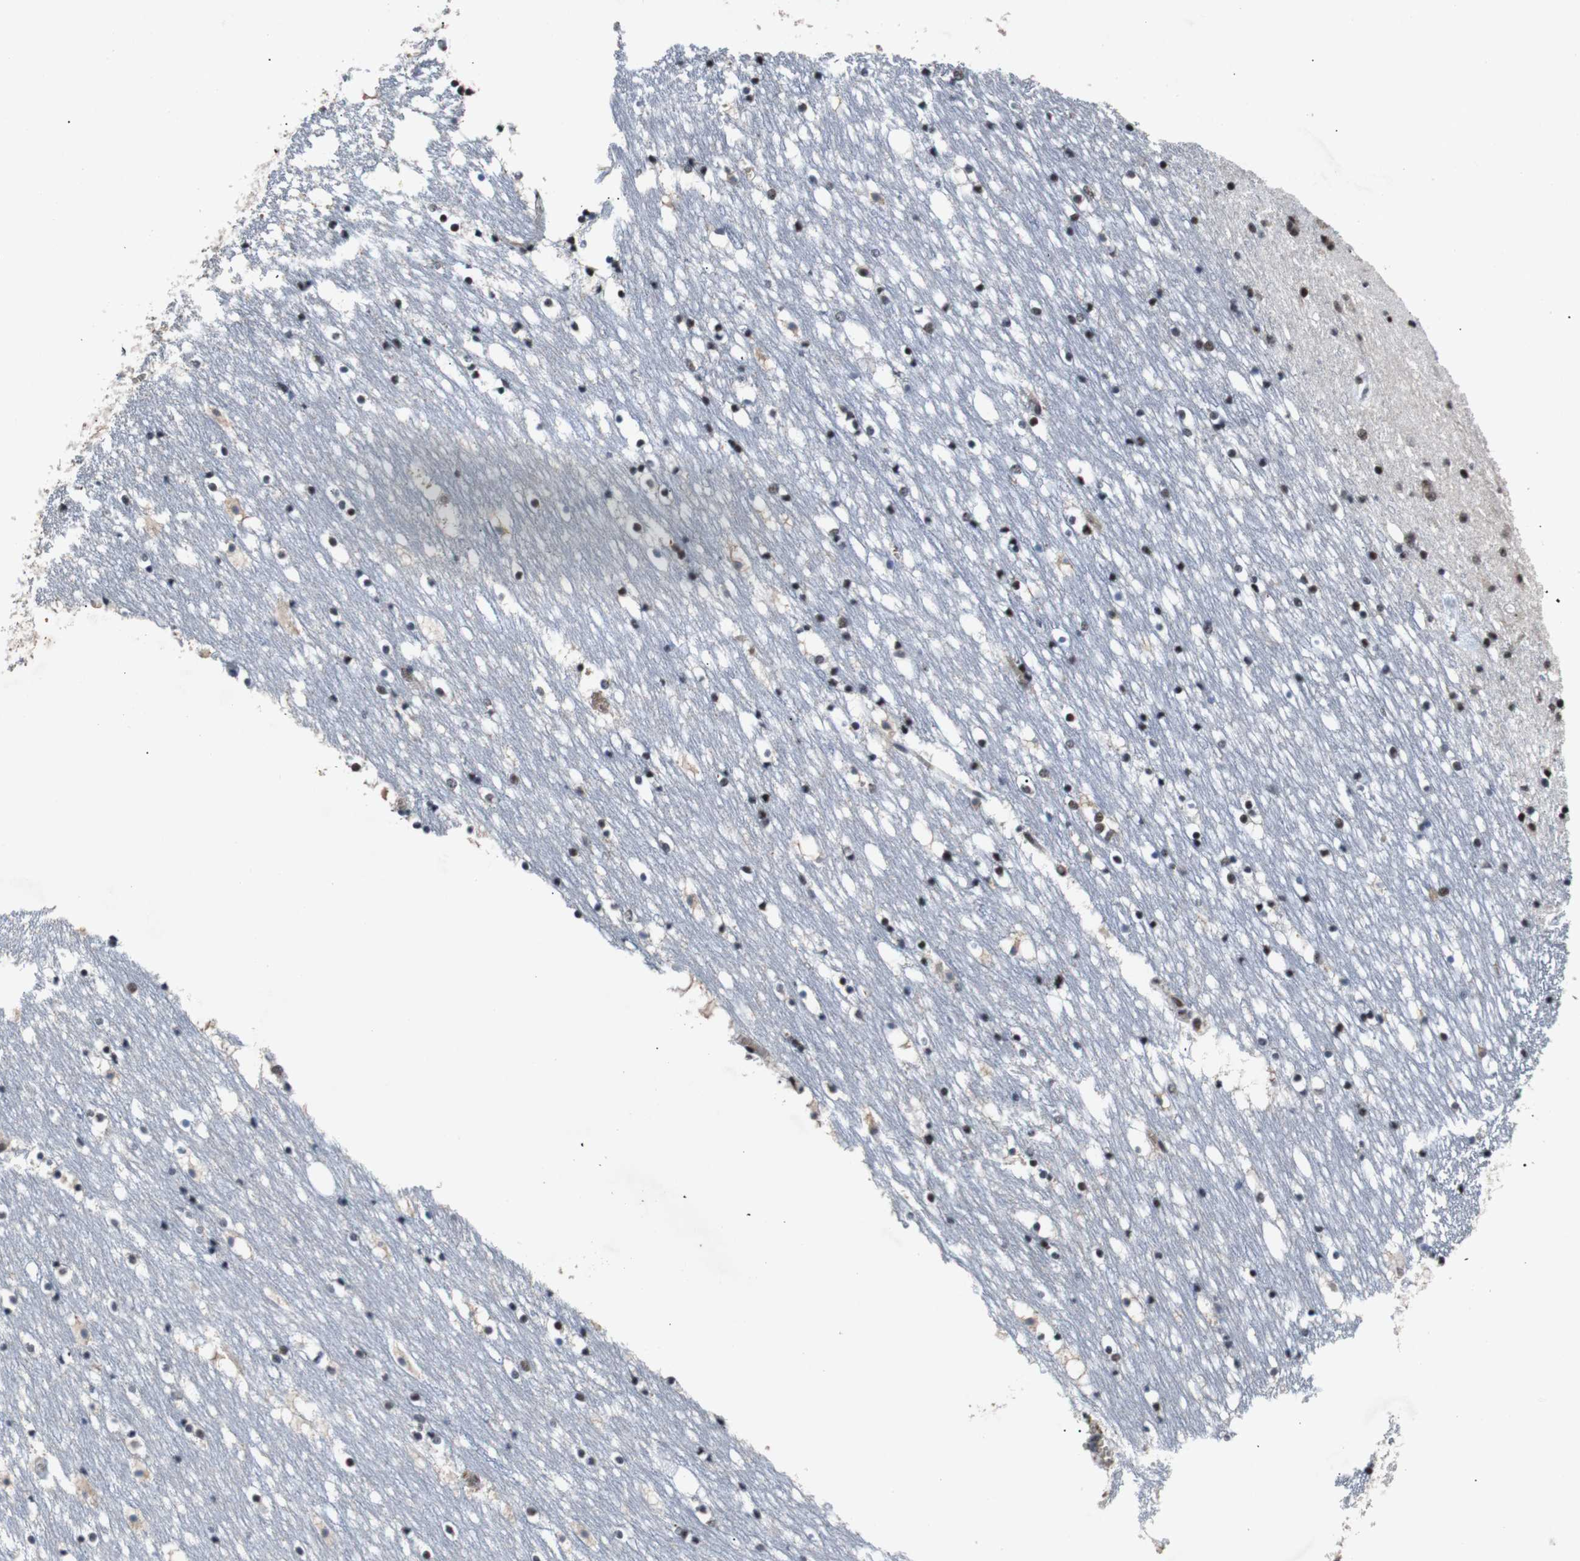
{"staining": {"intensity": "moderate", "quantity": "25%-75%", "location": "cytoplasmic/membranous,nuclear"}, "tissue": "caudate", "cell_type": "Glial cells", "image_type": "normal", "snomed": [{"axis": "morphology", "description": "Normal tissue, NOS"}, {"axis": "topography", "description": "Lateral ventricle wall"}], "caption": "Brown immunohistochemical staining in unremarkable human caudate demonstrates moderate cytoplasmic/membranous,nuclear expression in approximately 25%-75% of glial cells. (DAB (3,3'-diaminobenzidine) = brown stain, brightfield microscopy at high magnification).", "gene": "USP28", "patient": {"sex": "male", "age": 45}}